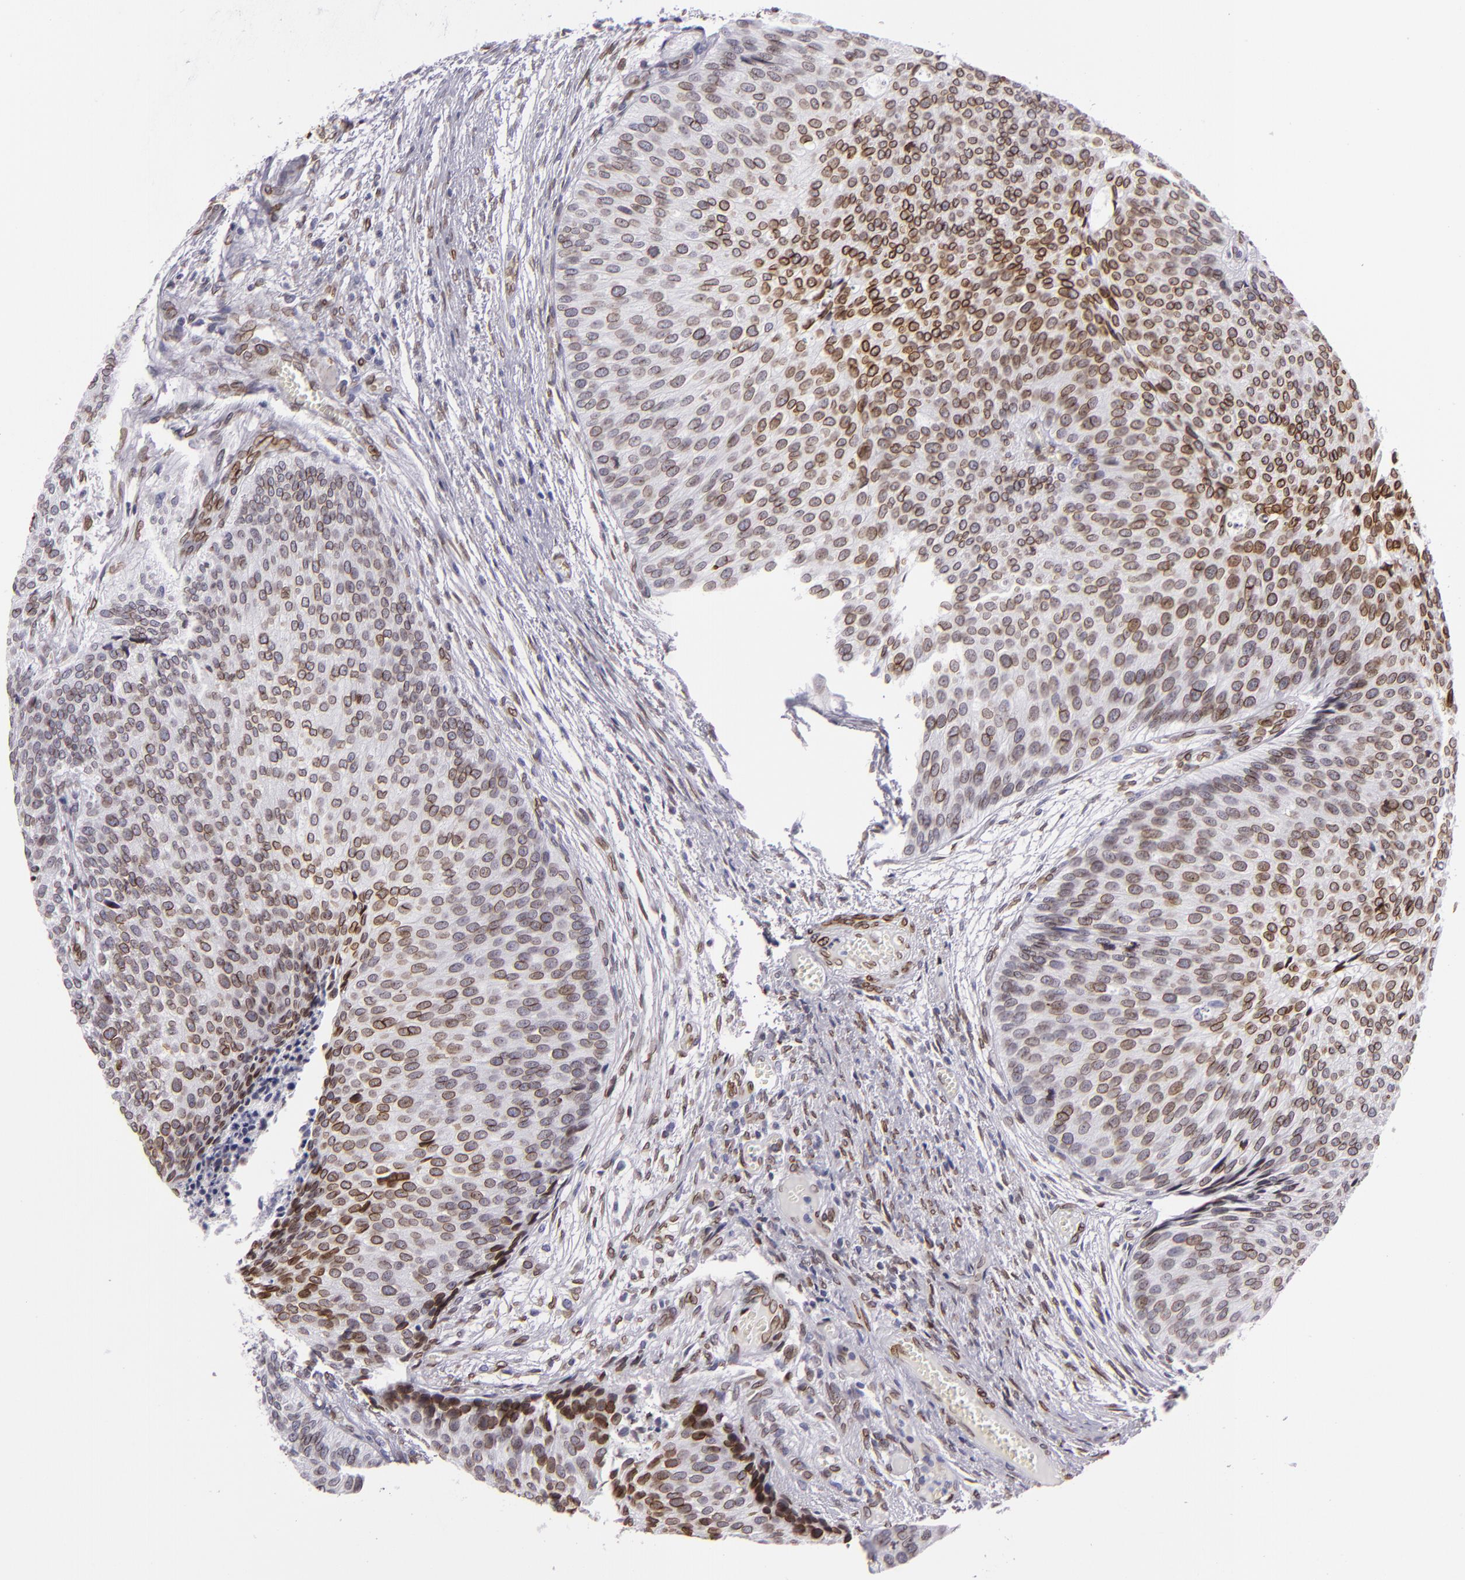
{"staining": {"intensity": "strong", "quantity": ">75%", "location": "nuclear"}, "tissue": "urothelial cancer", "cell_type": "Tumor cells", "image_type": "cancer", "snomed": [{"axis": "morphology", "description": "Urothelial carcinoma, Low grade"}, {"axis": "topography", "description": "Urinary bladder"}], "caption": "Tumor cells show high levels of strong nuclear staining in approximately >75% of cells in human urothelial cancer.", "gene": "EMD", "patient": {"sex": "male", "age": 84}}